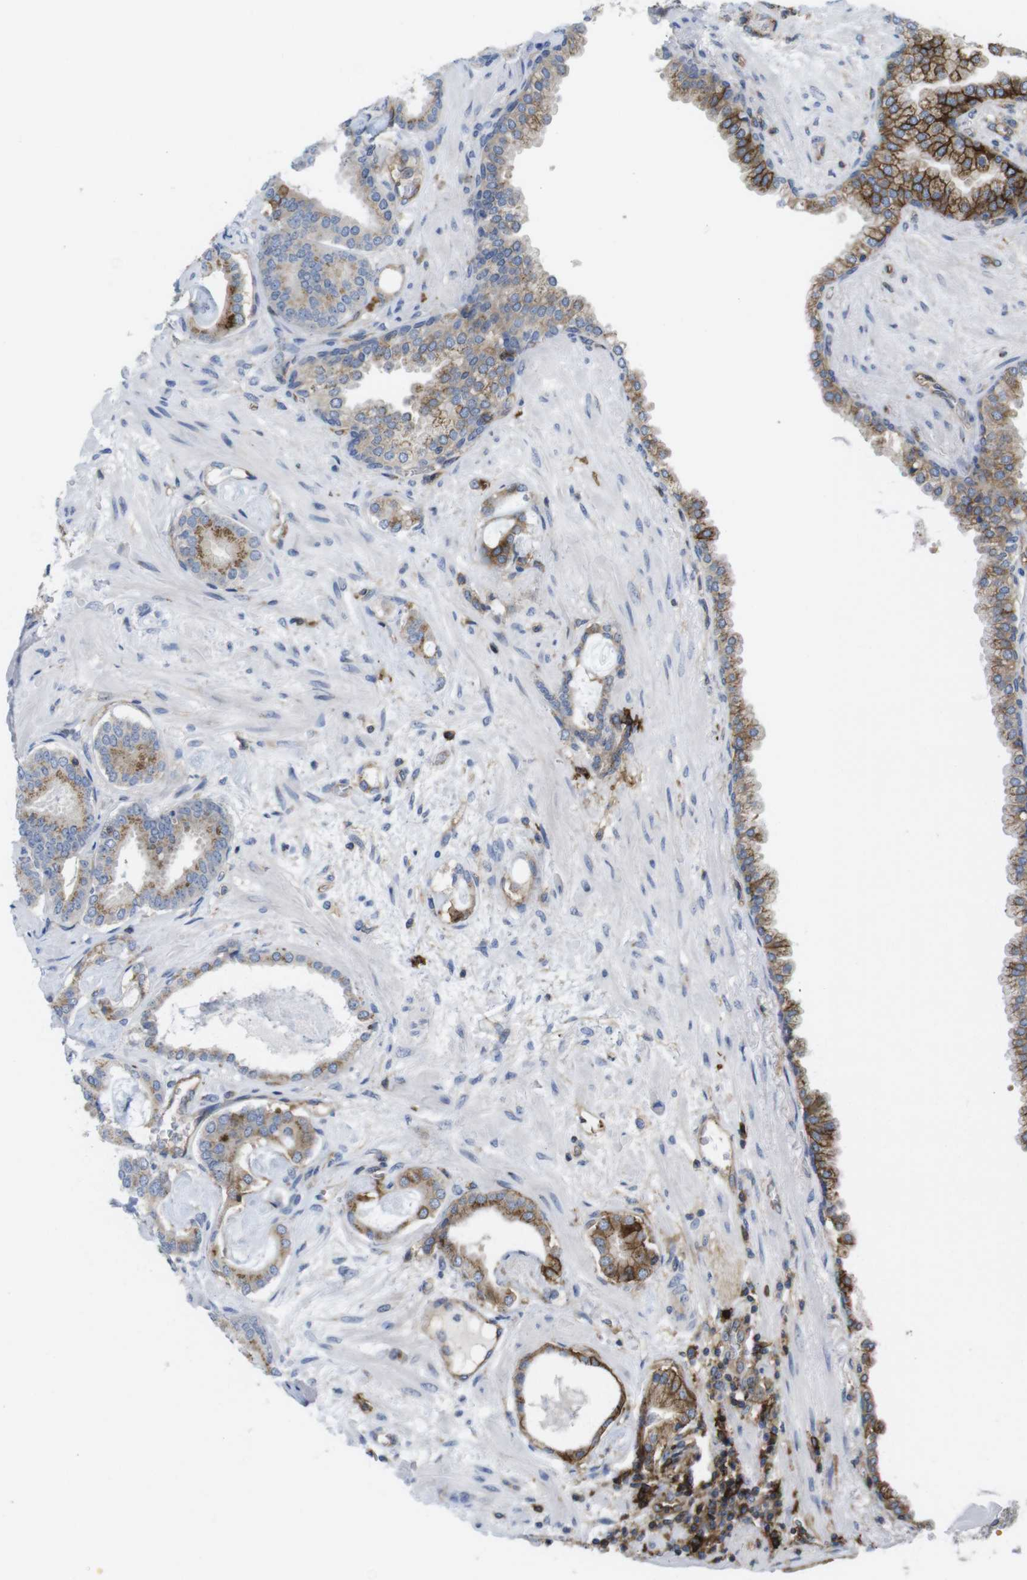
{"staining": {"intensity": "strong", "quantity": "<25%", "location": "cytoplasmic/membranous"}, "tissue": "prostate cancer", "cell_type": "Tumor cells", "image_type": "cancer", "snomed": [{"axis": "morphology", "description": "Adenocarcinoma, Low grade"}, {"axis": "topography", "description": "Prostate"}], "caption": "Human adenocarcinoma (low-grade) (prostate) stained for a protein (brown) exhibits strong cytoplasmic/membranous positive expression in approximately <25% of tumor cells.", "gene": "CCR6", "patient": {"sex": "male", "age": 53}}